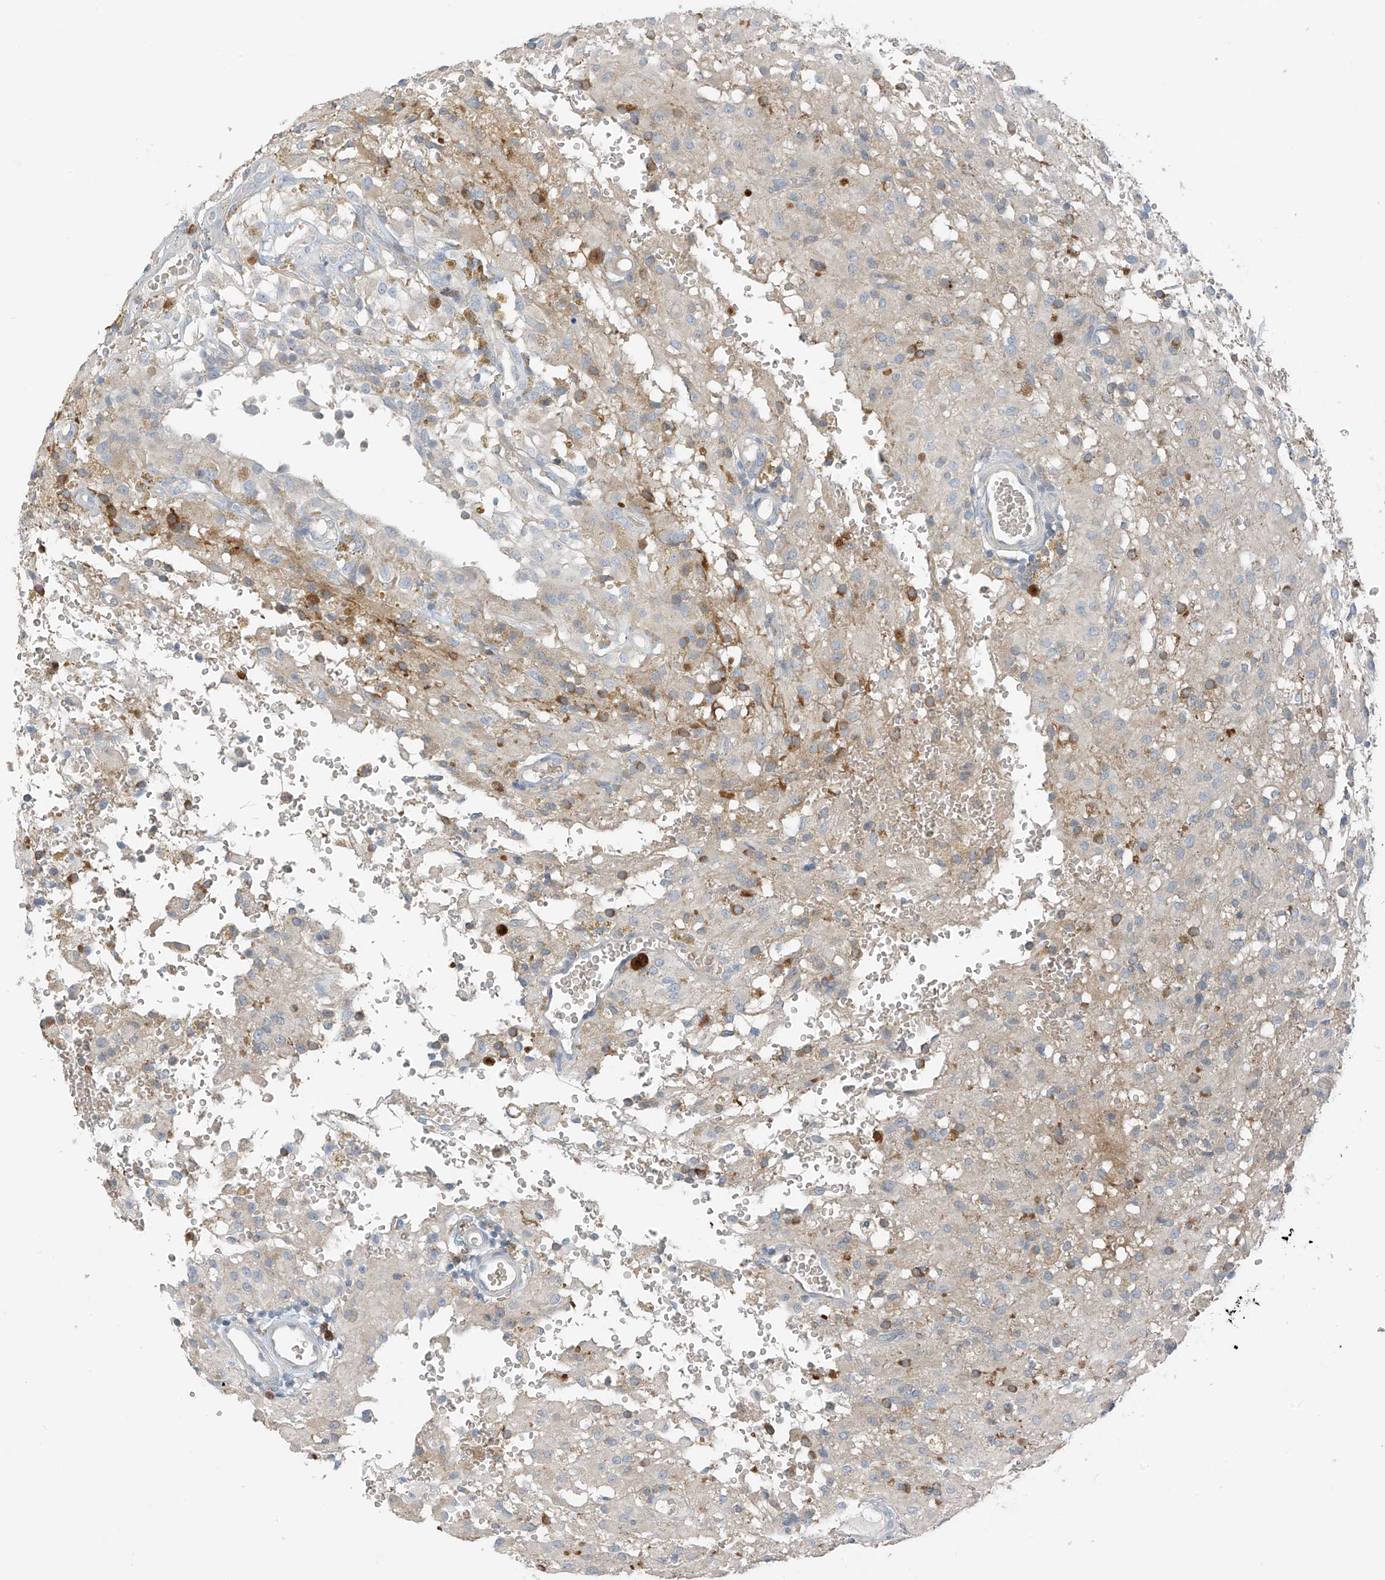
{"staining": {"intensity": "moderate", "quantity": "<25%", "location": "cytoplasmic/membranous"}, "tissue": "glioma", "cell_type": "Tumor cells", "image_type": "cancer", "snomed": [{"axis": "morphology", "description": "Glioma, malignant, High grade"}, {"axis": "topography", "description": "Brain"}], "caption": "Immunohistochemistry staining of malignant glioma (high-grade), which demonstrates low levels of moderate cytoplasmic/membranous positivity in approximately <25% of tumor cells indicating moderate cytoplasmic/membranous protein positivity. The staining was performed using DAB (3,3'-diaminobenzidine) (brown) for protein detection and nuclei were counterstained in hematoxylin (blue).", "gene": "SLC12A6", "patient": {"sex": "female", "age": 59}}